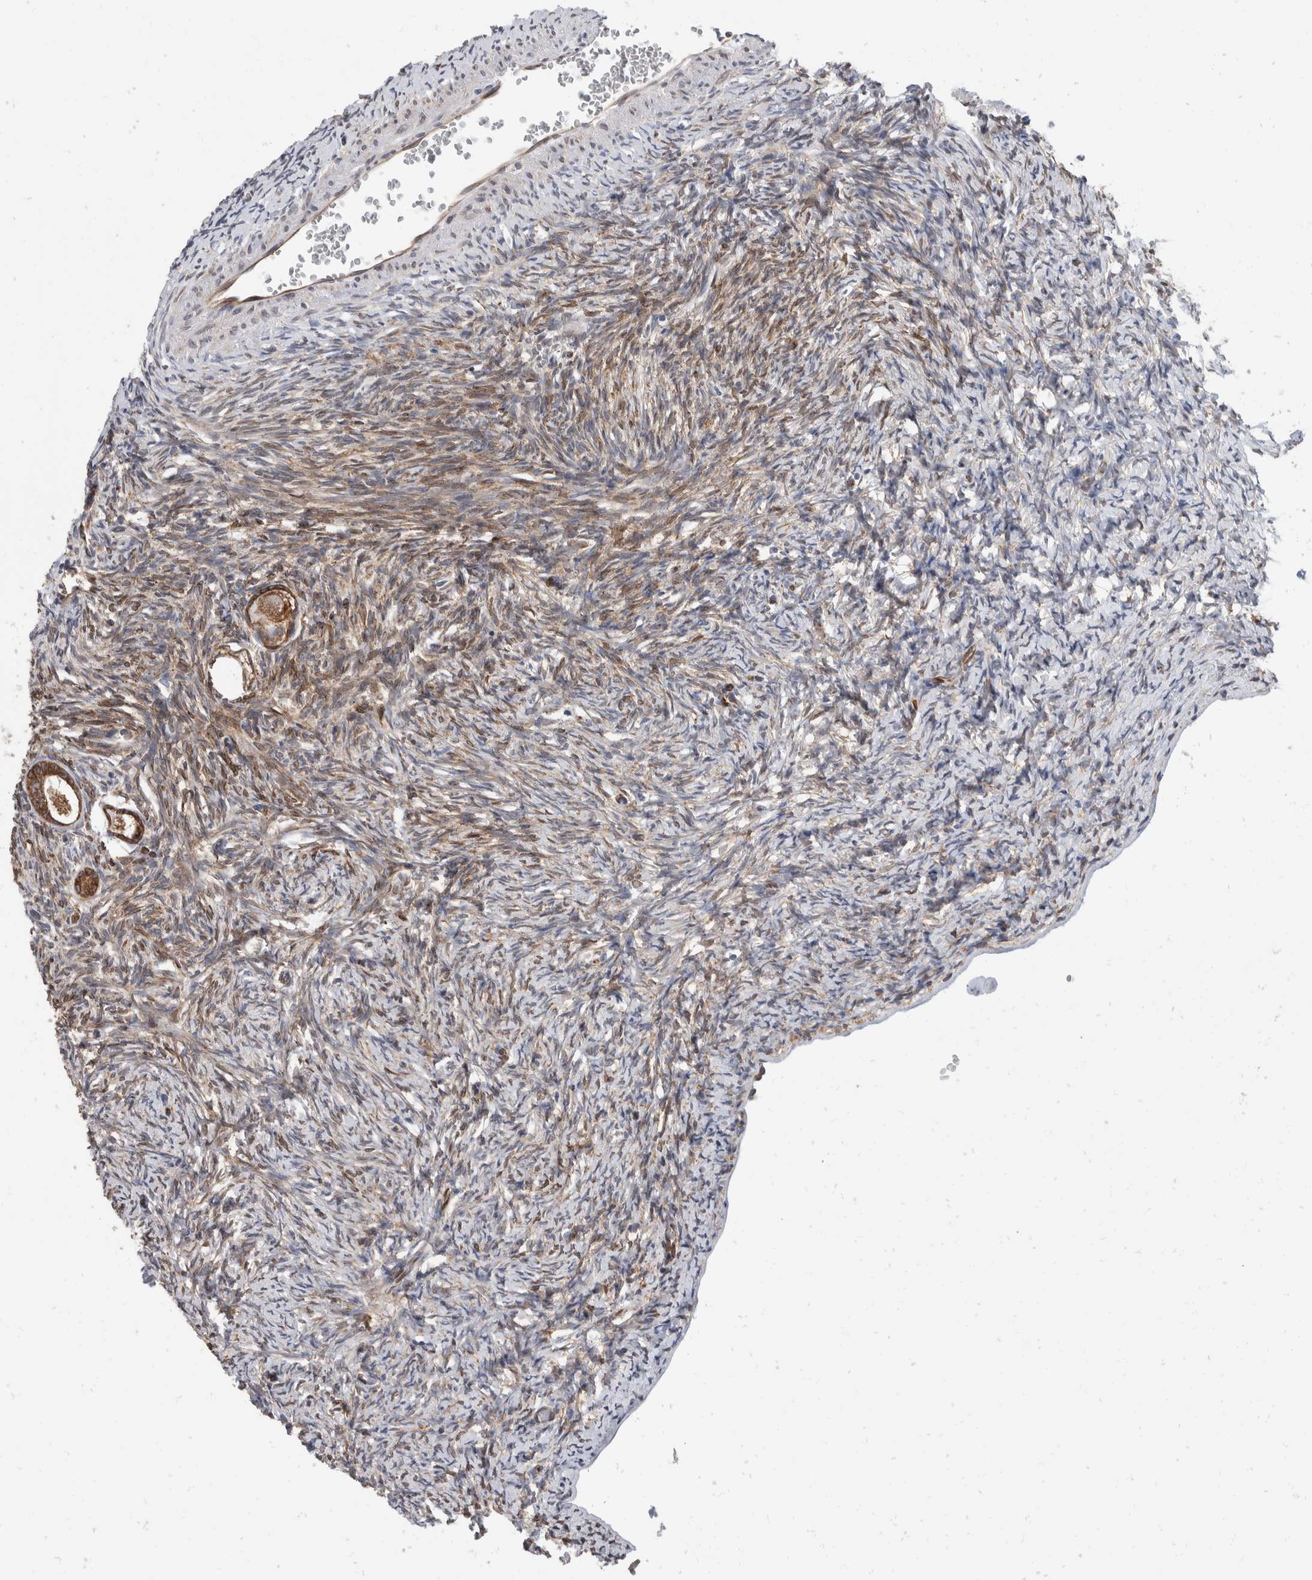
{"staining": {"intensity": "strong", "quantity": ">75%", "location": "cytoplasmic/membranous"}, "tissue": "ovary", "cell_type": "Follicle cells", "image_type": "normal", "snomed": [{"axis": "morphology", "description": "Normal tissue, NOS"}, {"axis": "topography", "description": "Ovary"}], "caption": "Immunohistochemical staining of benign human ovary reveals >75% levels of strong cytoplasmic/membranous protein staining in about >75% of follicle cells.", "gene": "TMEM245", "patient": {"sex": "female", "age": 34}}